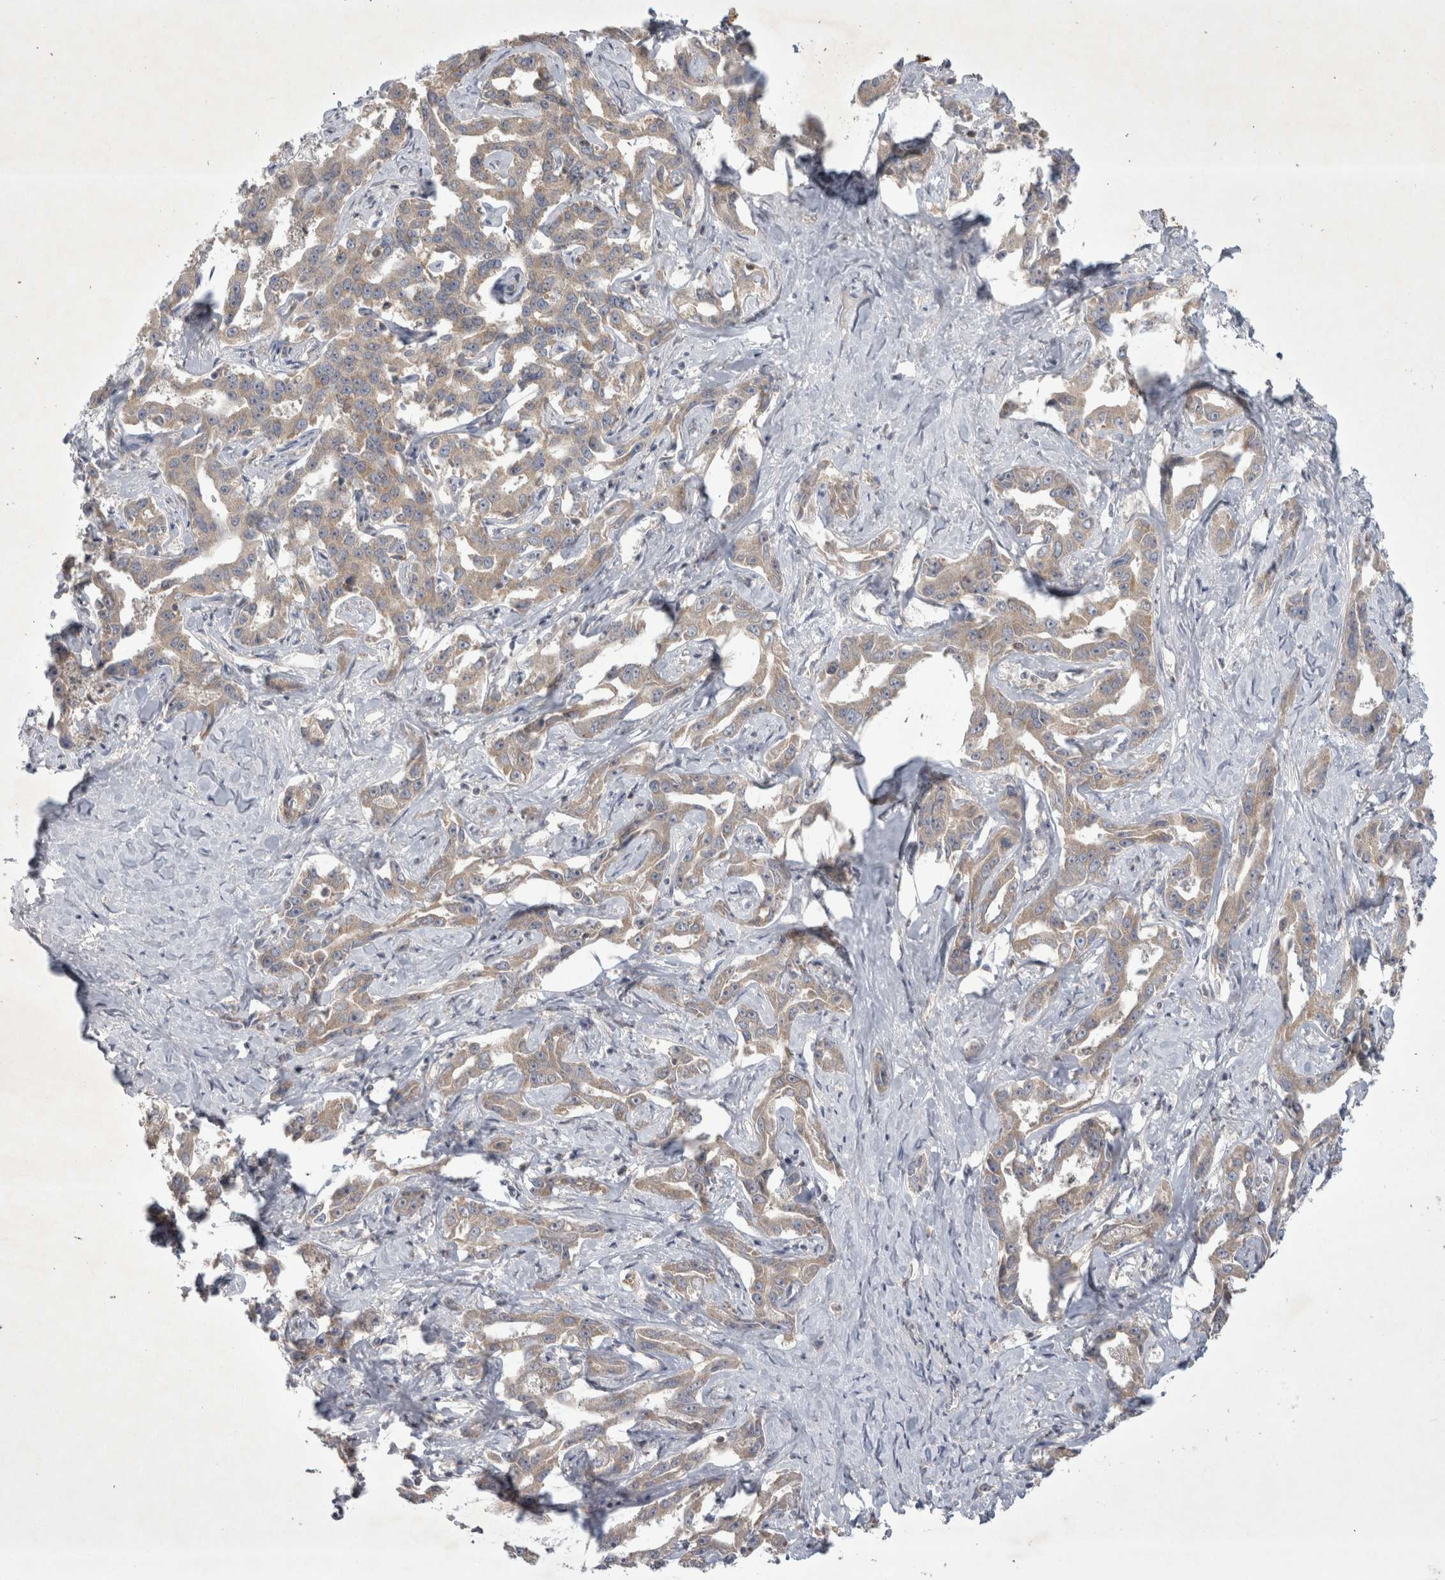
{"staining": {"intensity": "weak", "quantity": "25%-75%", "location": "cytoplasmic/membranous"}, "tissue": "liver cancer", "cell_type": "Tumor cells", "image_type": "cancer", "snomed": [{"axis": "morphology", "description": "Cholangiocarcinoma"}, {"axis": "topography", "description": "Liver"}], "caption": "Human cholangiocarcinoma (liver) stained with a protein marker displays weak staining in tumor cells.", "gene": "SRD5A3", "patient": {"sex": "male", "age": 59}}